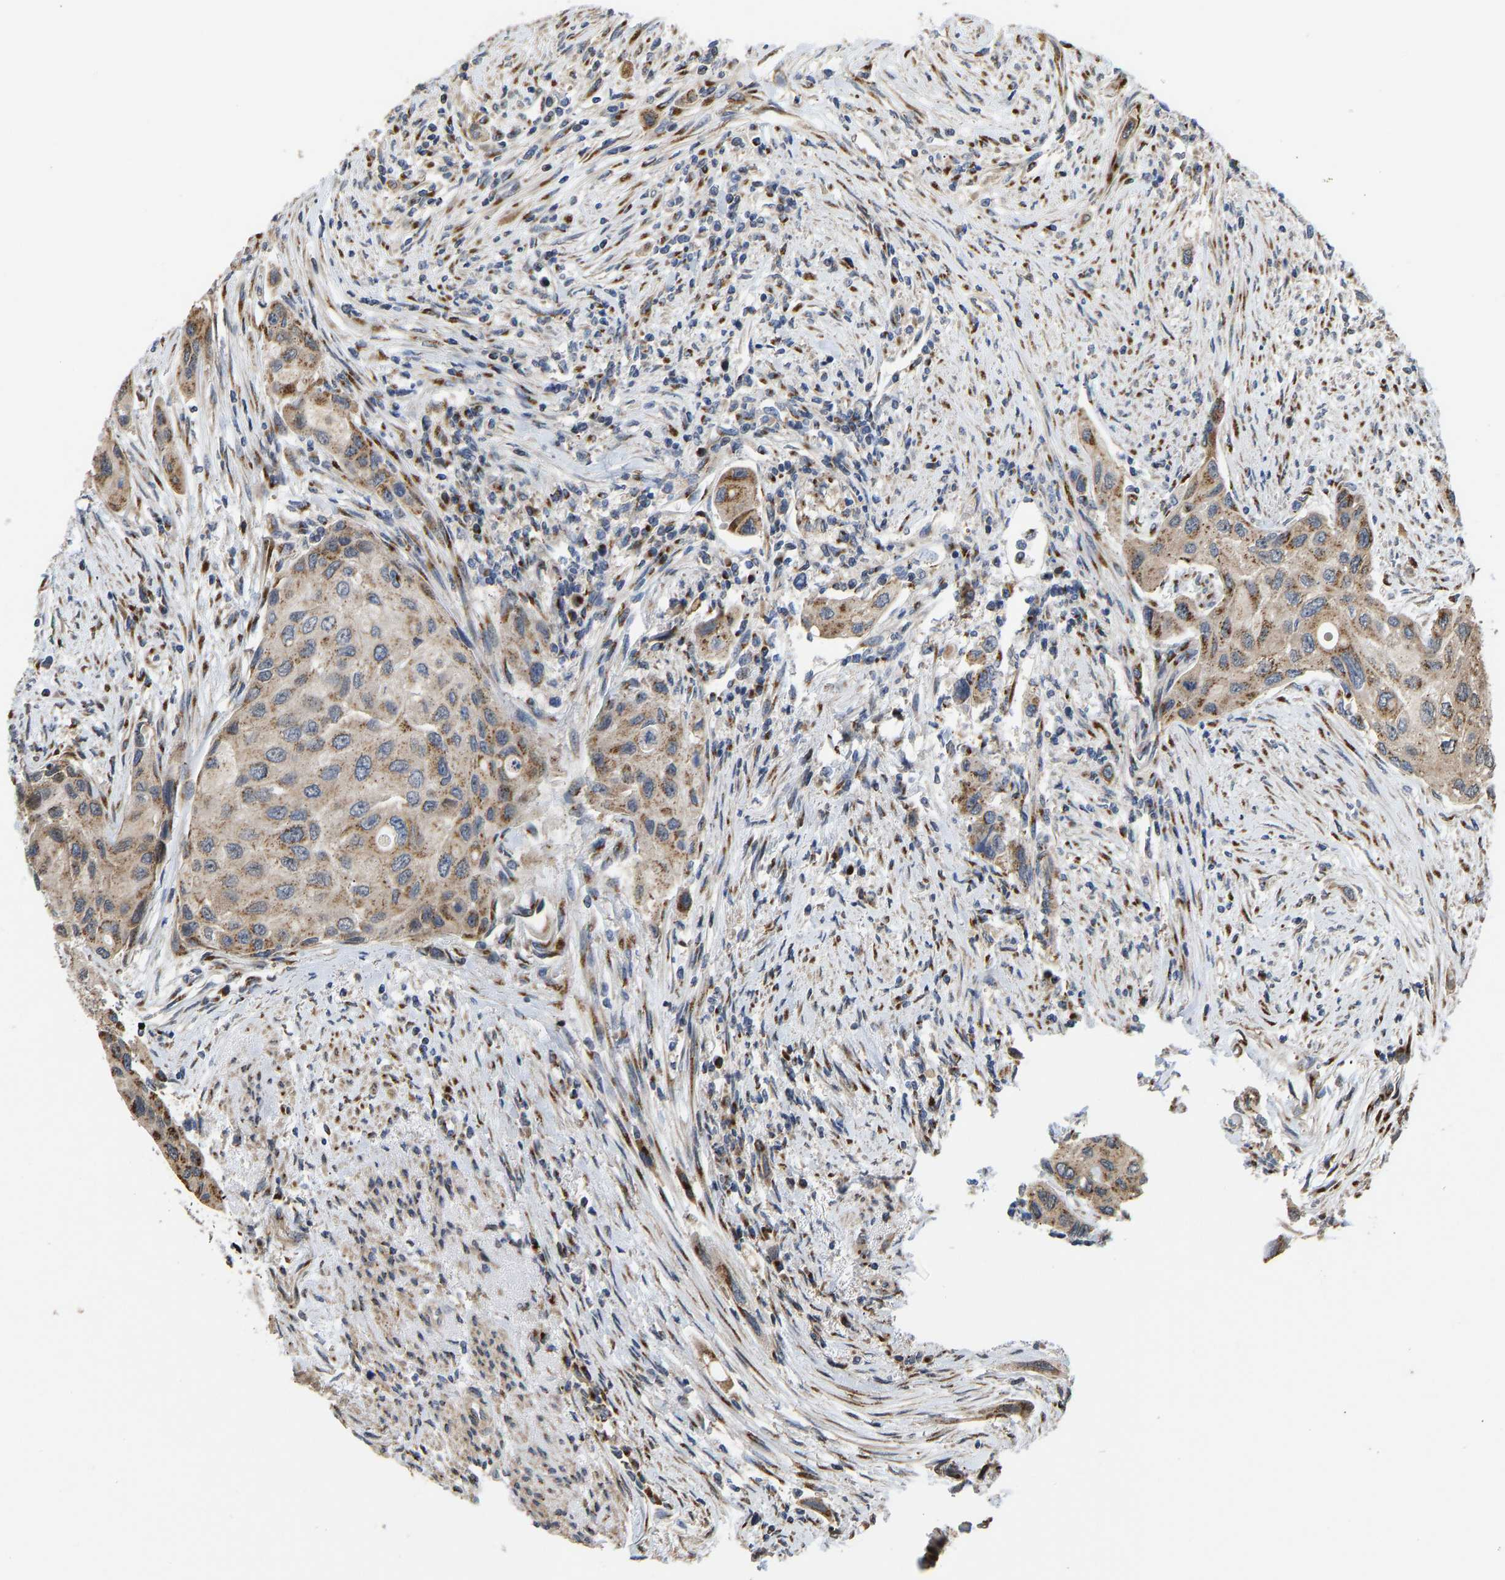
{"staining": {"intensity": "moderate", "quantity": ">75%", "location": "cytoplasmic/membranous"}, "tissue": "urothelial cancer", "cell_type": "Tumor cells", "image_type": "cancer", "snomed": [{"axis": "morphology", "description": "Urothelial carcinoma, High grade"}, {"axis": "topography", "description": "Urinary bladder"}], "caption": "The photomicrograph exhibits immunohistochemical staining of high-grade urothelial carcinoma. There is moderate cytoplasmic/membranous staining is appreciated in about >75% of tumor cells. (DAB (3,3'-diaminobenzidine) IHC with brightfield microscopy, high magnification).", "gene": "YIPF4", "patient": {"sex": "female", "age": 56}}